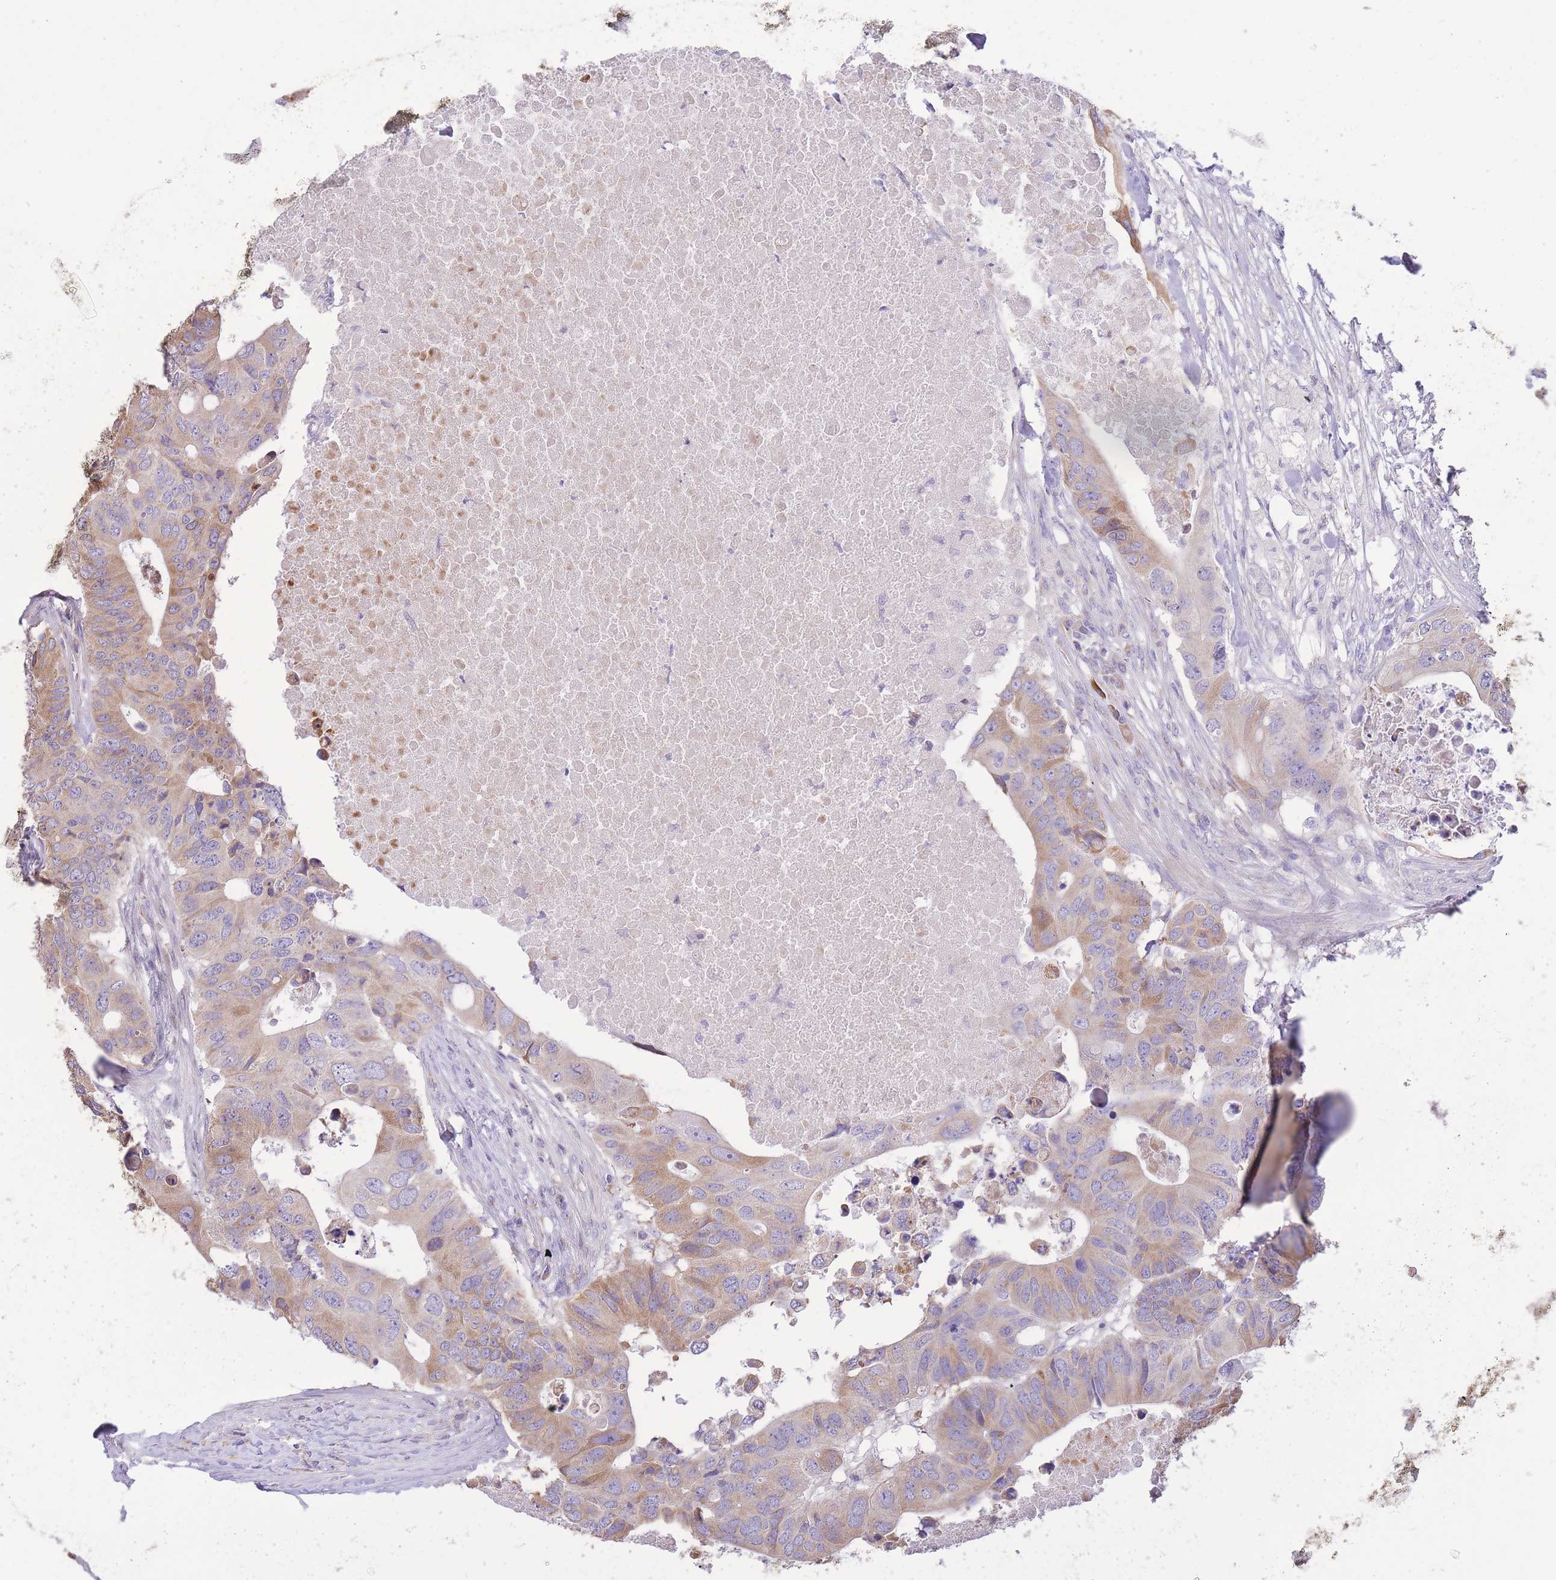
{"staining": {"intensity": "weak", "quantity": "25%-75%", "location": "cytoplasmic/membranous"}, "tissue": "colorectal cancer", "cell_type": "Tumor cells", "image_type": "cancer", "snomed": [{"axis": "morphology", "description": "Adenocarcinoma, NOS"}, {"axis": "topography", "description": "Colon"}], "caption": "An immunohistochemistry image of neoplastic tissue is shown. Protein staining in brown highlights weak cytoplasmic/membranous positivity in colorectal cancer within tumor cells. The staining is performed using DAB (3,3'-diaminobenzidine) brown chromogen to label protein expression. The nuclei are counter-stained blue using hematoxylin.", "gene": "TOPAZ1", "patient": {"sex": "male", "age": 71}}